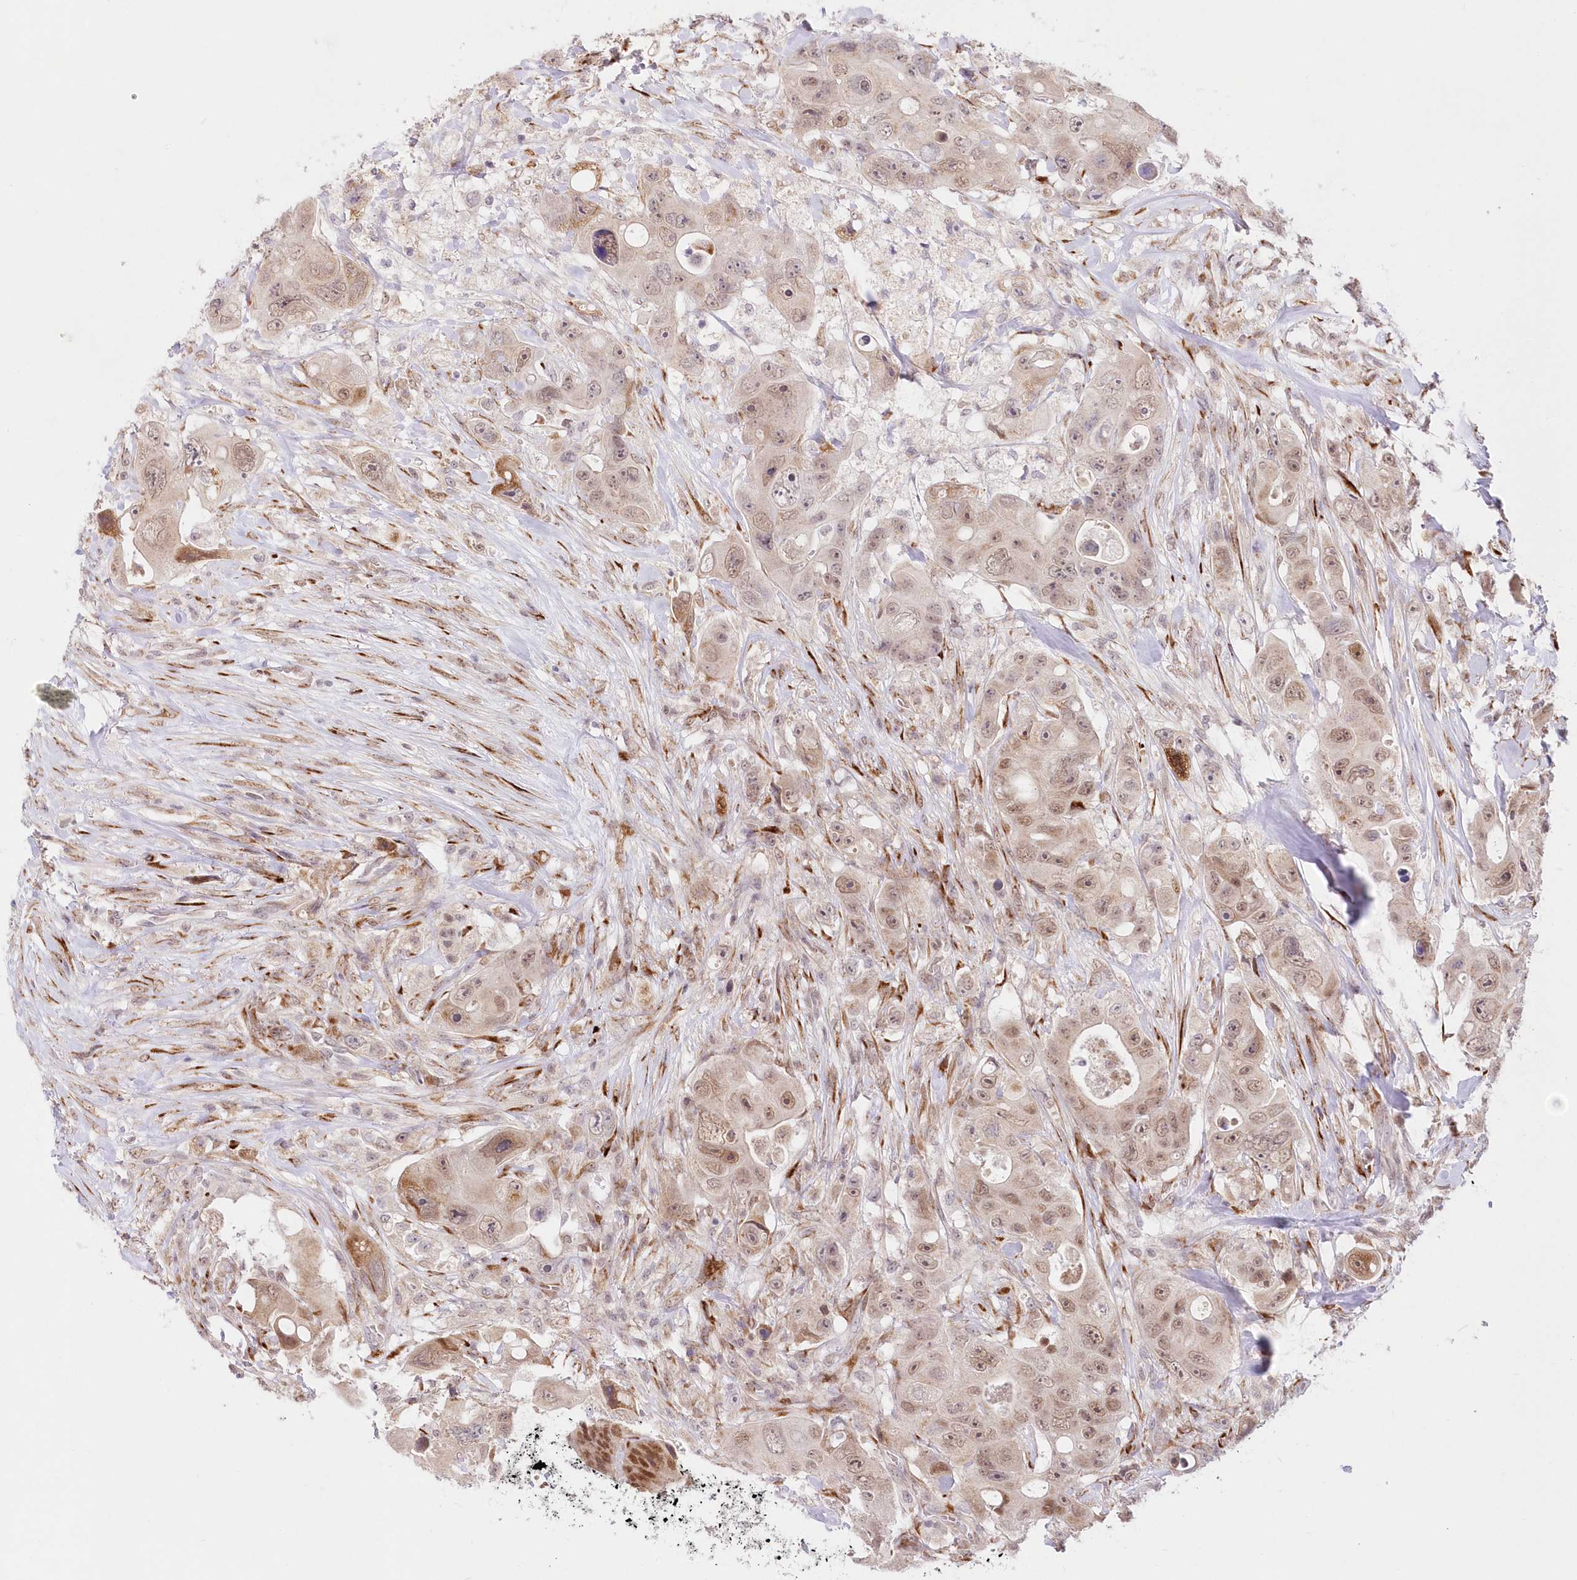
{"staining": {"intensity": "weak", "quantity": ">75%", "location": "nuclear"}, "tissue": "colorectal cancer", "cell_type": "Tumor cells", "image_type": "cancer", "snomed": [{"axis": "morphology", "description": "Adenocarcinoma, NOS"}, {"axis": "topography", "description": "Colon"}], "caption": "This is a histology image of IHC staining of colorectal cancer, which shows weak expression in the nuclear of tumor cells.", "gene": "LDB1", "patient": {"sex": "female", "age": 46}}